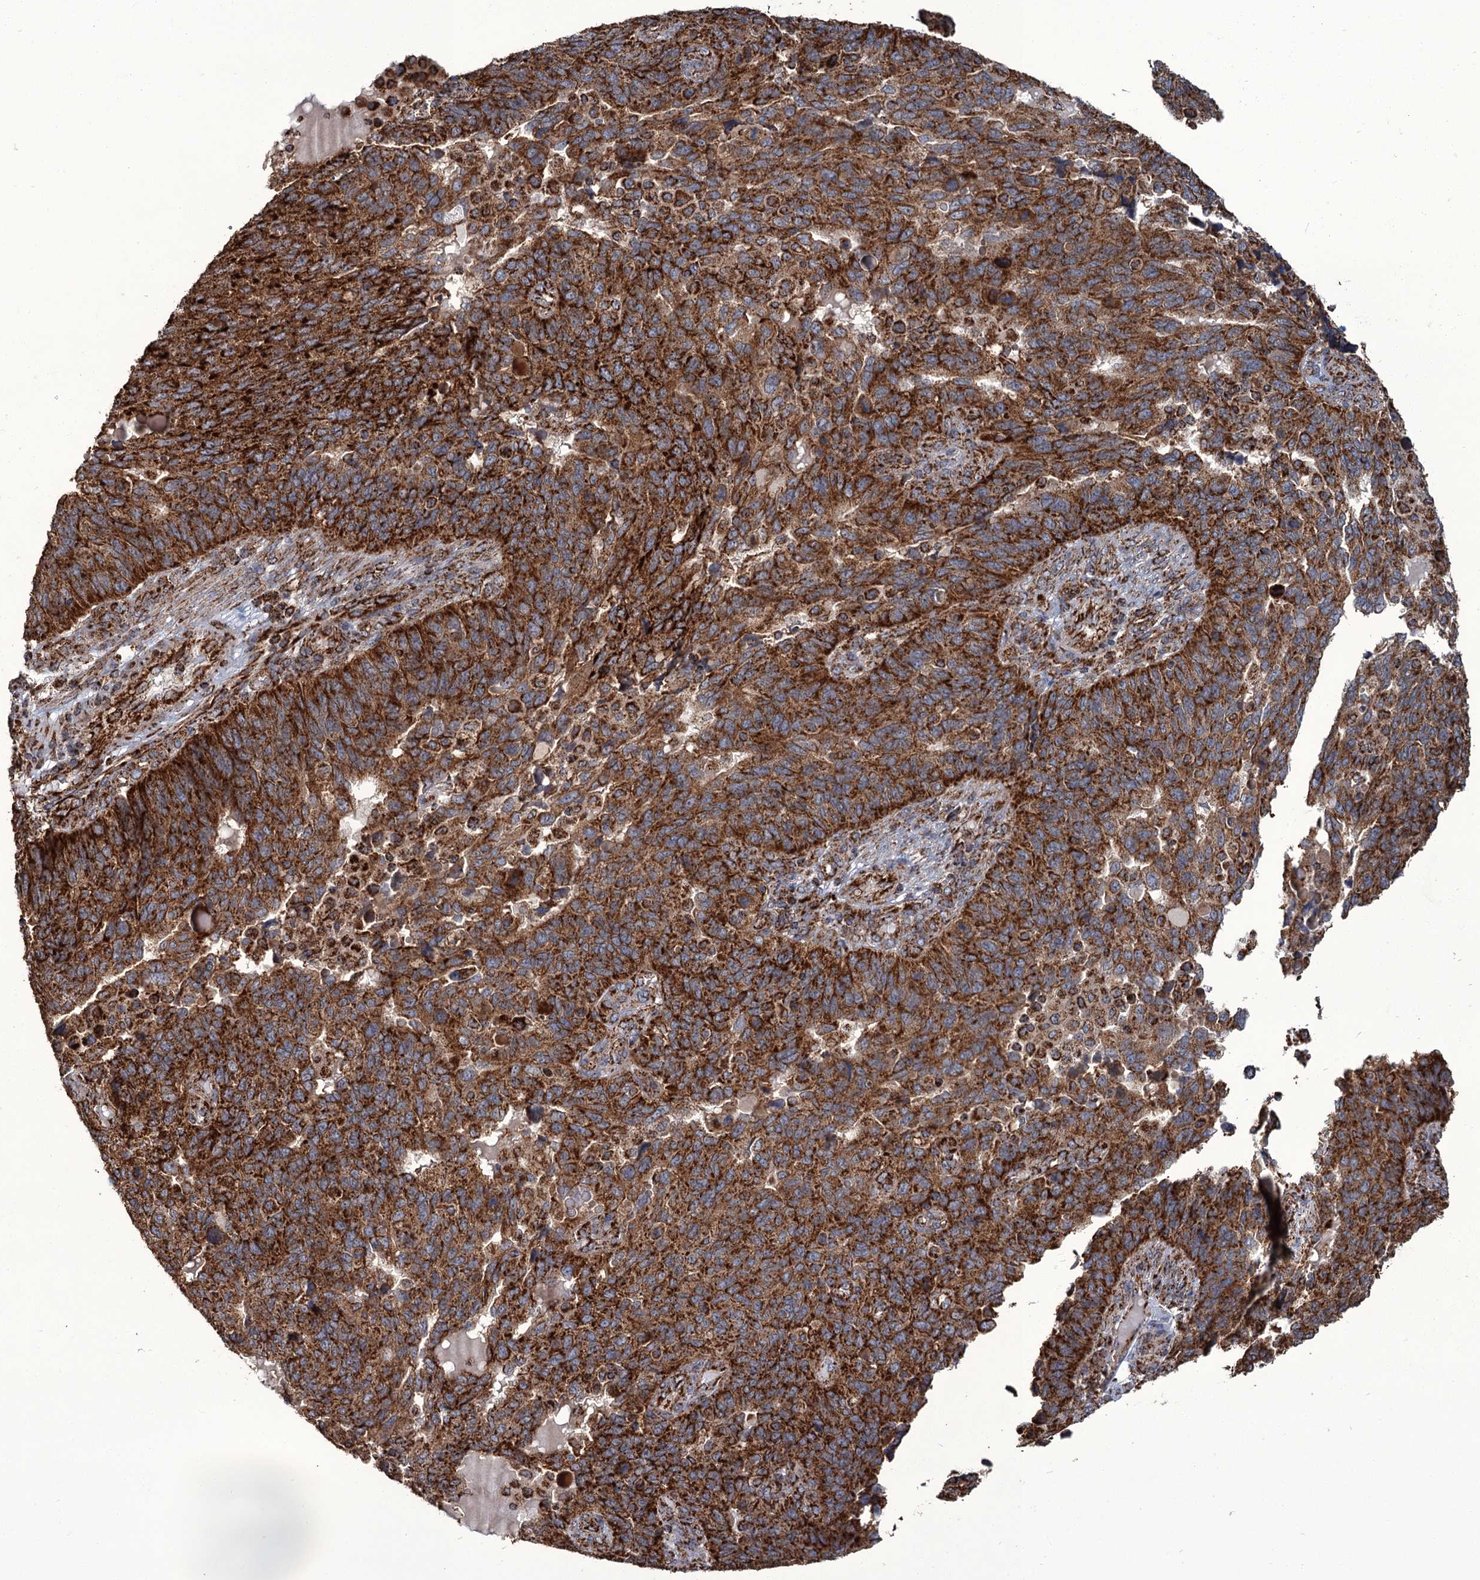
{"staining": {"intensity": "strong", "quantity": ">75%", "location": "cytoplasmic/membranous"}, "tissue": "endometrial cancer", "cell_type": "Tumor cells", "image_type": "cancer", "snomed": [{"axis": "morphology", "description": "Adenocarcinoma, NOS"}, {"axis": "topography", "description": "Endometrium"}], "caption": "Endometrial cancer stained with immunohistochemistry exhibits strong cytoplasmic/membranous staining in about >75% of tumor cells.", "gene": "APH1A", "patient": {"sex": "female", "age": 66}}